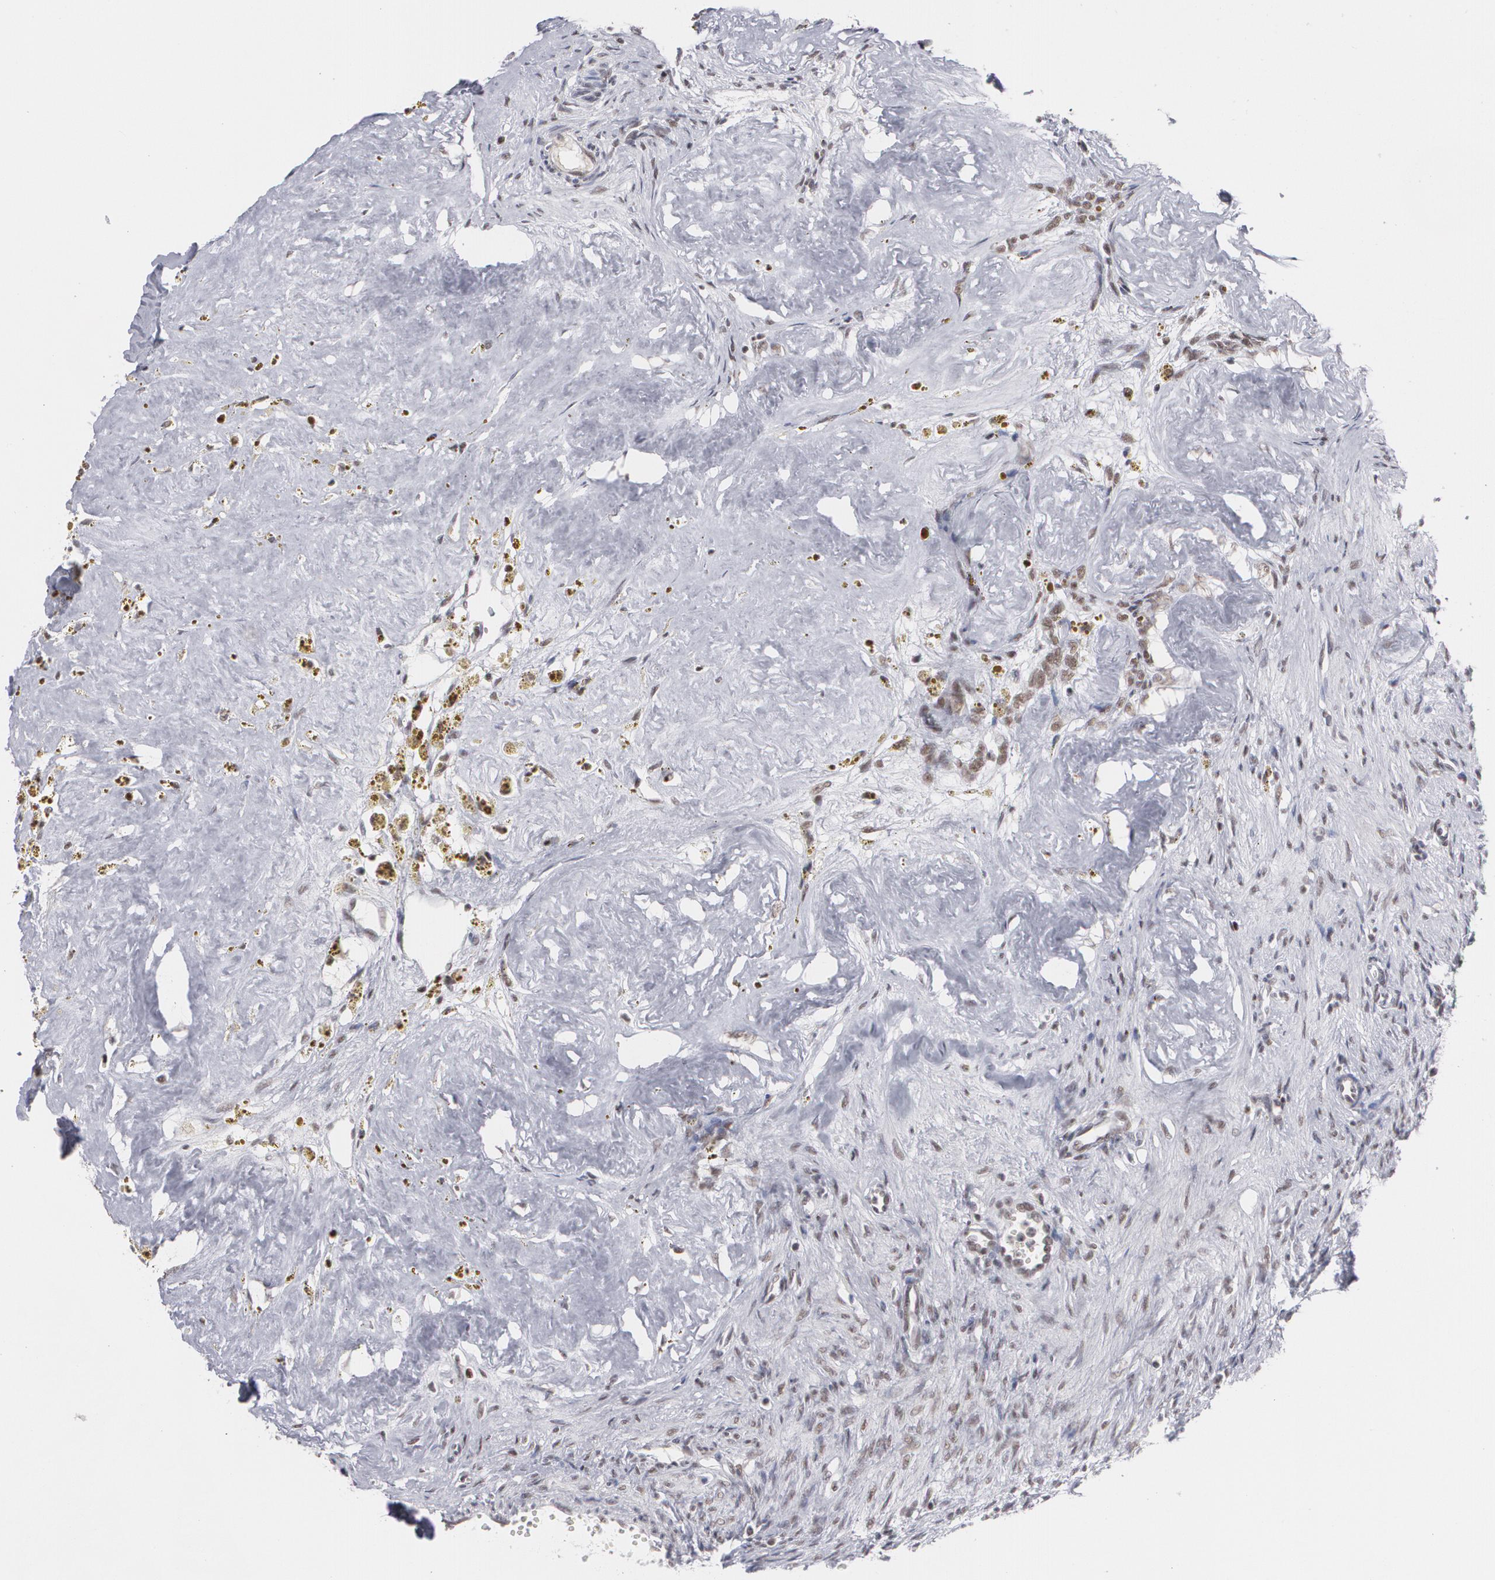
{"staining": {"intensity": "moderate", "quantity": "25%-75%", "location": "nuclear"}, "tissue": "ovary", "cell_type": "Follicle cells", "image_type": "normal", "snomed": [{"axis": "morphology", "description": "Normal tissue, NOS"}, {"axis": "topography", "description": "Ovary"}], "caption": "IHC of normal ovary exhibits medium levels of moderate nuclear positivity in about 25%-75% of follicle cells.", "gene": "MCL1", "patient": {"sex": "female", "age": 33}}